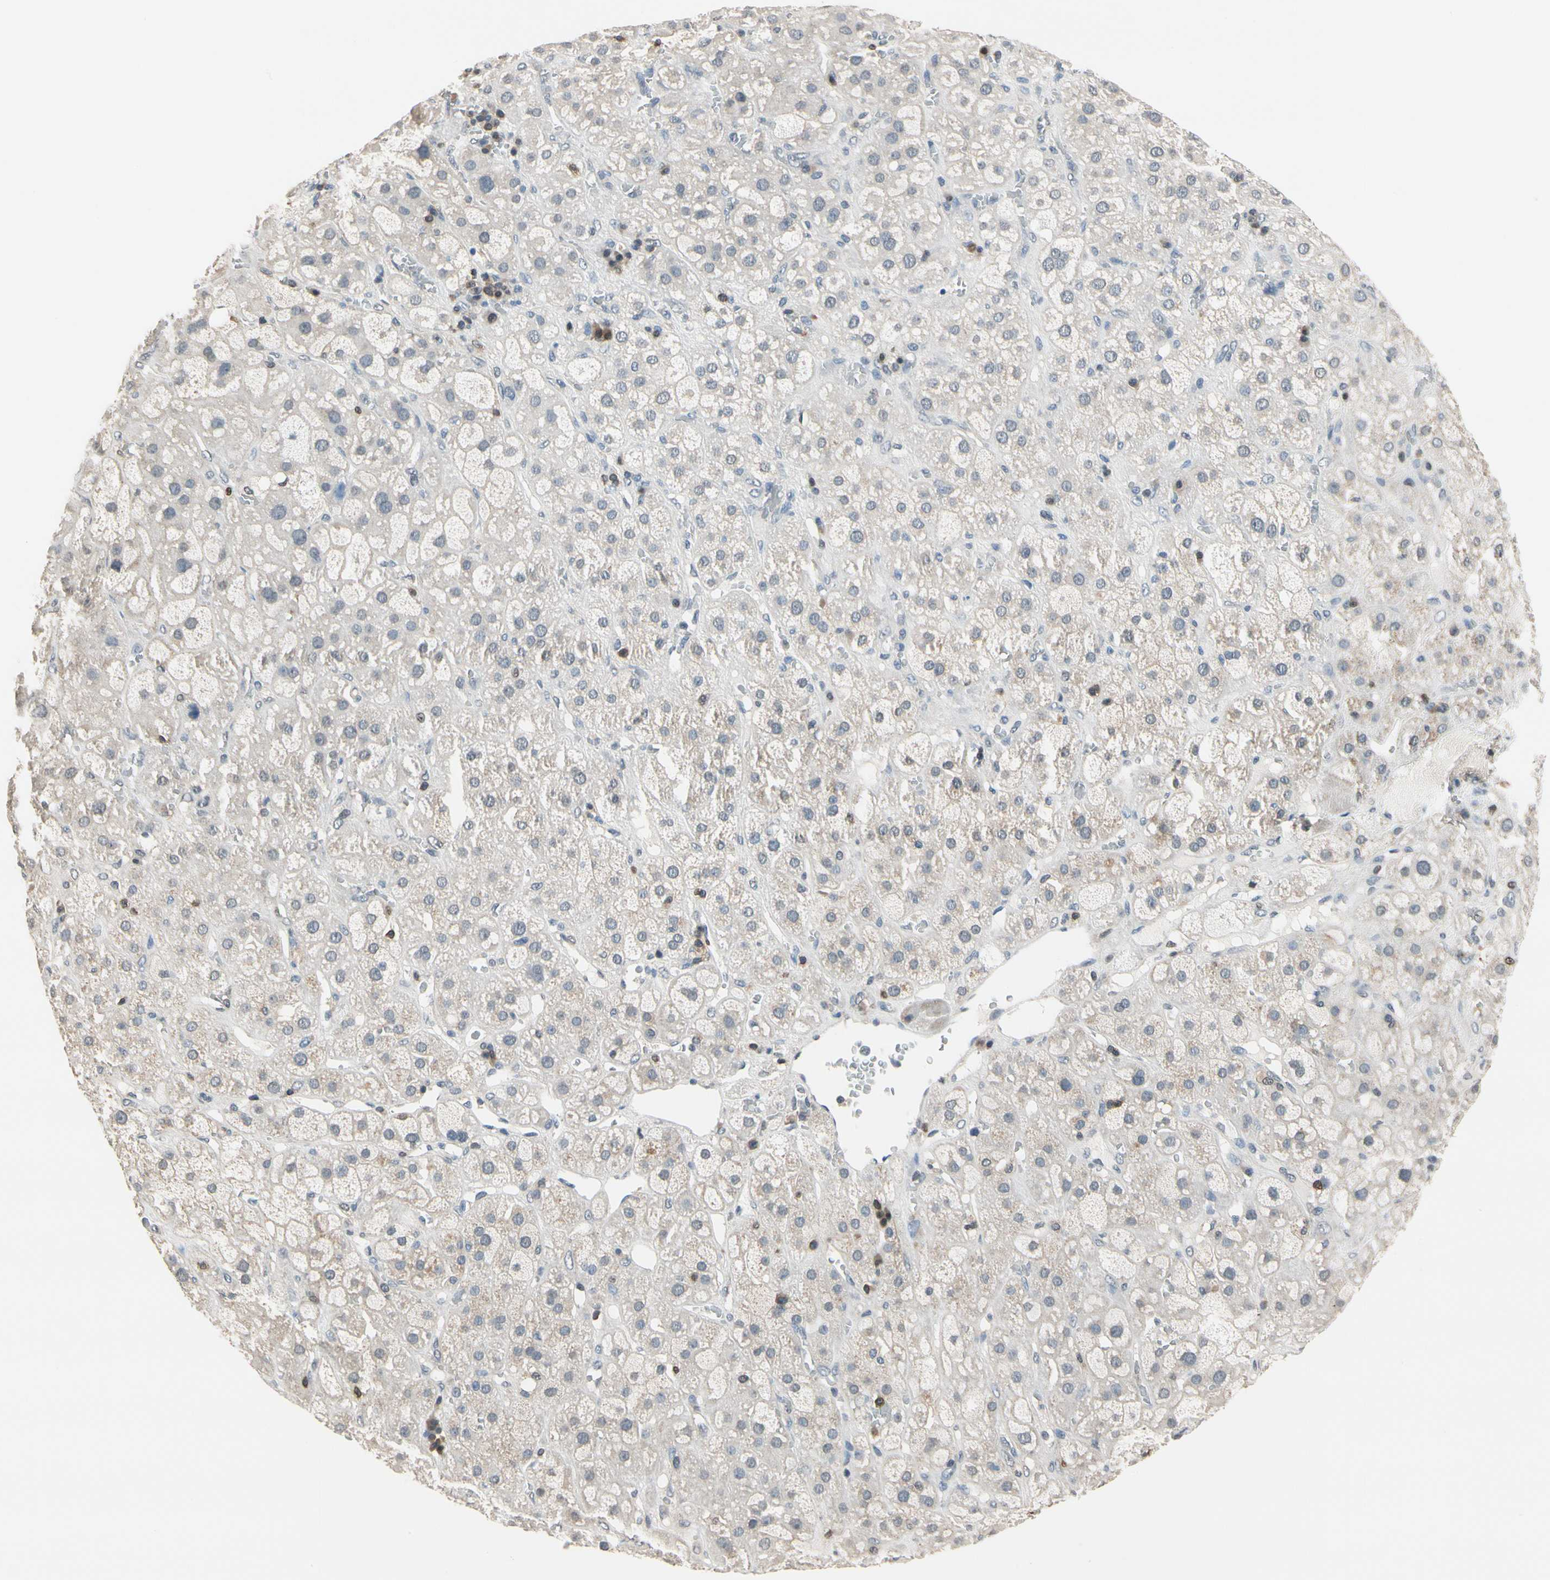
{"staining": {"intensity": "negative", "quantity": "none", "location": "none"}, "tissue": "adrenal gland", "cell_type": "Glandular cells", "image_type": "normal", "snomed": [{"axis": "morphology", "description": "Normal tissue, NOS"}, {"axis": "topography", "description": "Adrenal gland"}], "caption": "Immunohistochemical staining of normal adrenal gland demonstrates no significant positivity in glandular cells.", "gene": "NFATC2", "patient": {"sex": "female", "age": 47}}